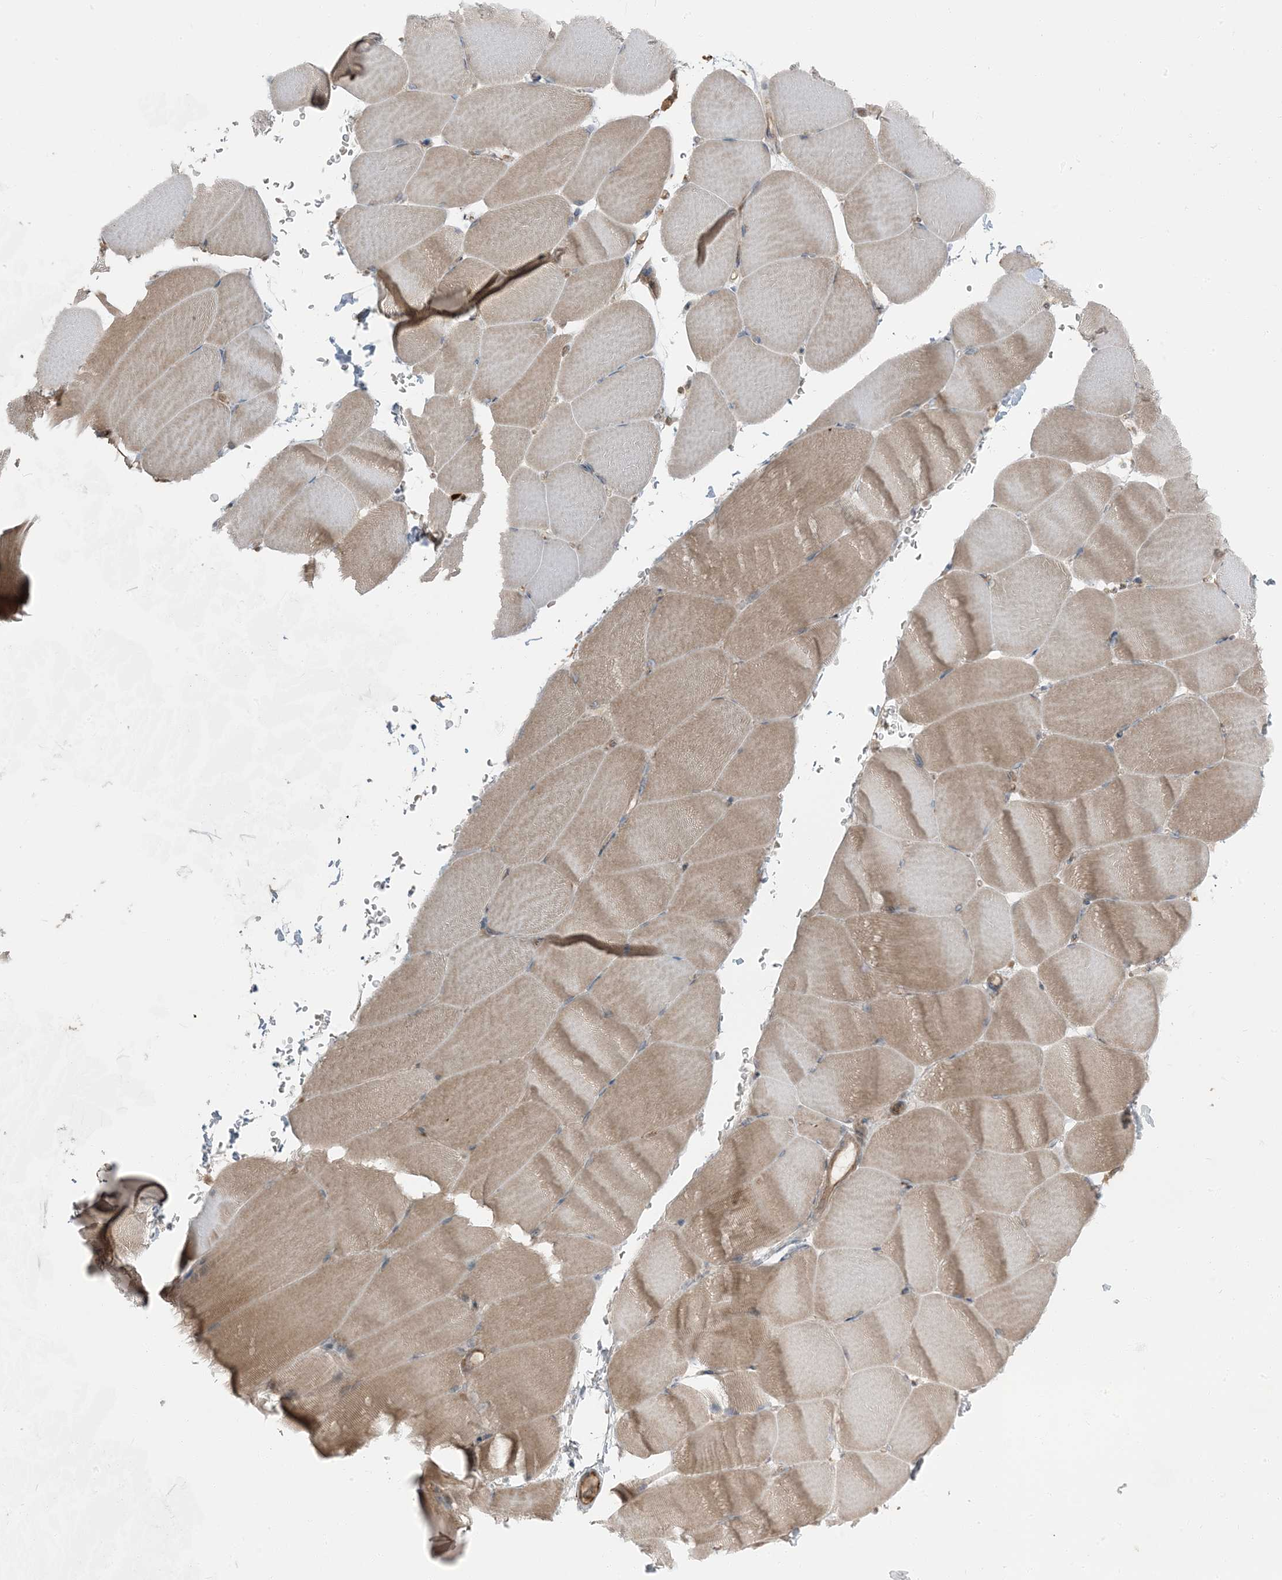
{"staining": {"intensity": "weak", "quantity": "<25%", "location": "cytoplasmic/membranous"}, "tissue": "skeletal muscle", "cell_type": "Myocytes", "image_type": "normal", "snomed": [{"axis": "morphology", "description": "Normal tissue, NOS"}, {"axis": "topography", "description": "Skeletal muscle"}, {"axis": "topography", "description": "Parathyroid gland"}], "caption": "An image of skeletal muscle stained for a protein reveals no brown staining in myocytes.", "gene": "RAB3GAP1", "patient": {"sex": "female", "age": 37}}